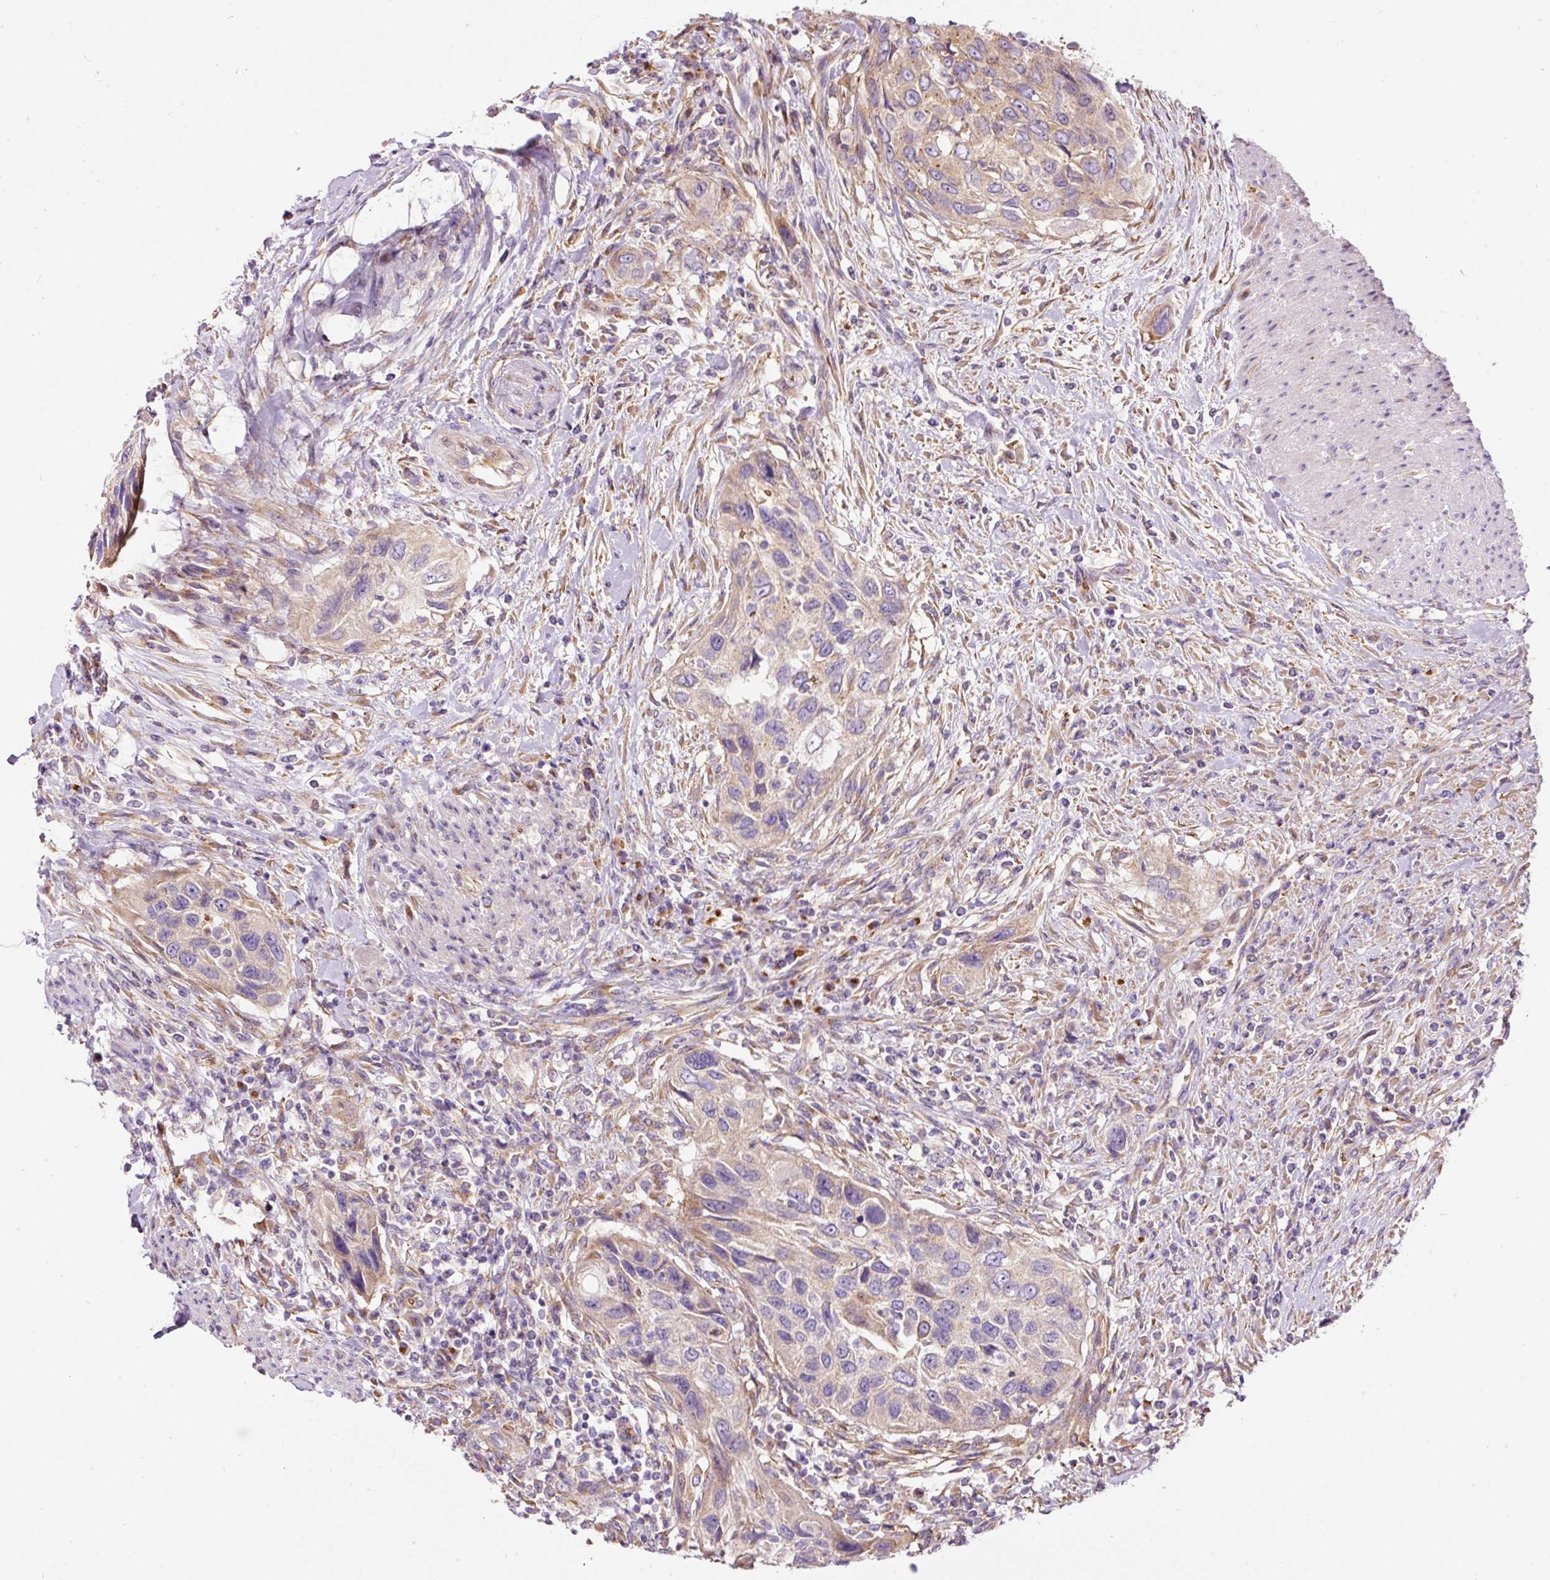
{"staining": {"intensity": "weak", "quantity": "25%-75%", "location": "cytoplasmic/membranous"}, "tissue": "urothelial cancer", "cell_type": "Tumor cells", "image_type": "cancer", "snomed": [{"axis": "morphology", "description": "Urothelial carcinoma, High grade"}, {"axis": "topography", "description": "Urinary bladder"}], "caption": "IHC histopathology image of neoplastic tissue: human urothelial cancer stained using IHC reveals low levels of weak protein expression localized specifically in the cytoplasmic/membranous of tumor cells, appearing as a cytoplasmic/membranous brown color.", "gene": "PRRC2A", "patient": {"sex": "female", "age": 60}}